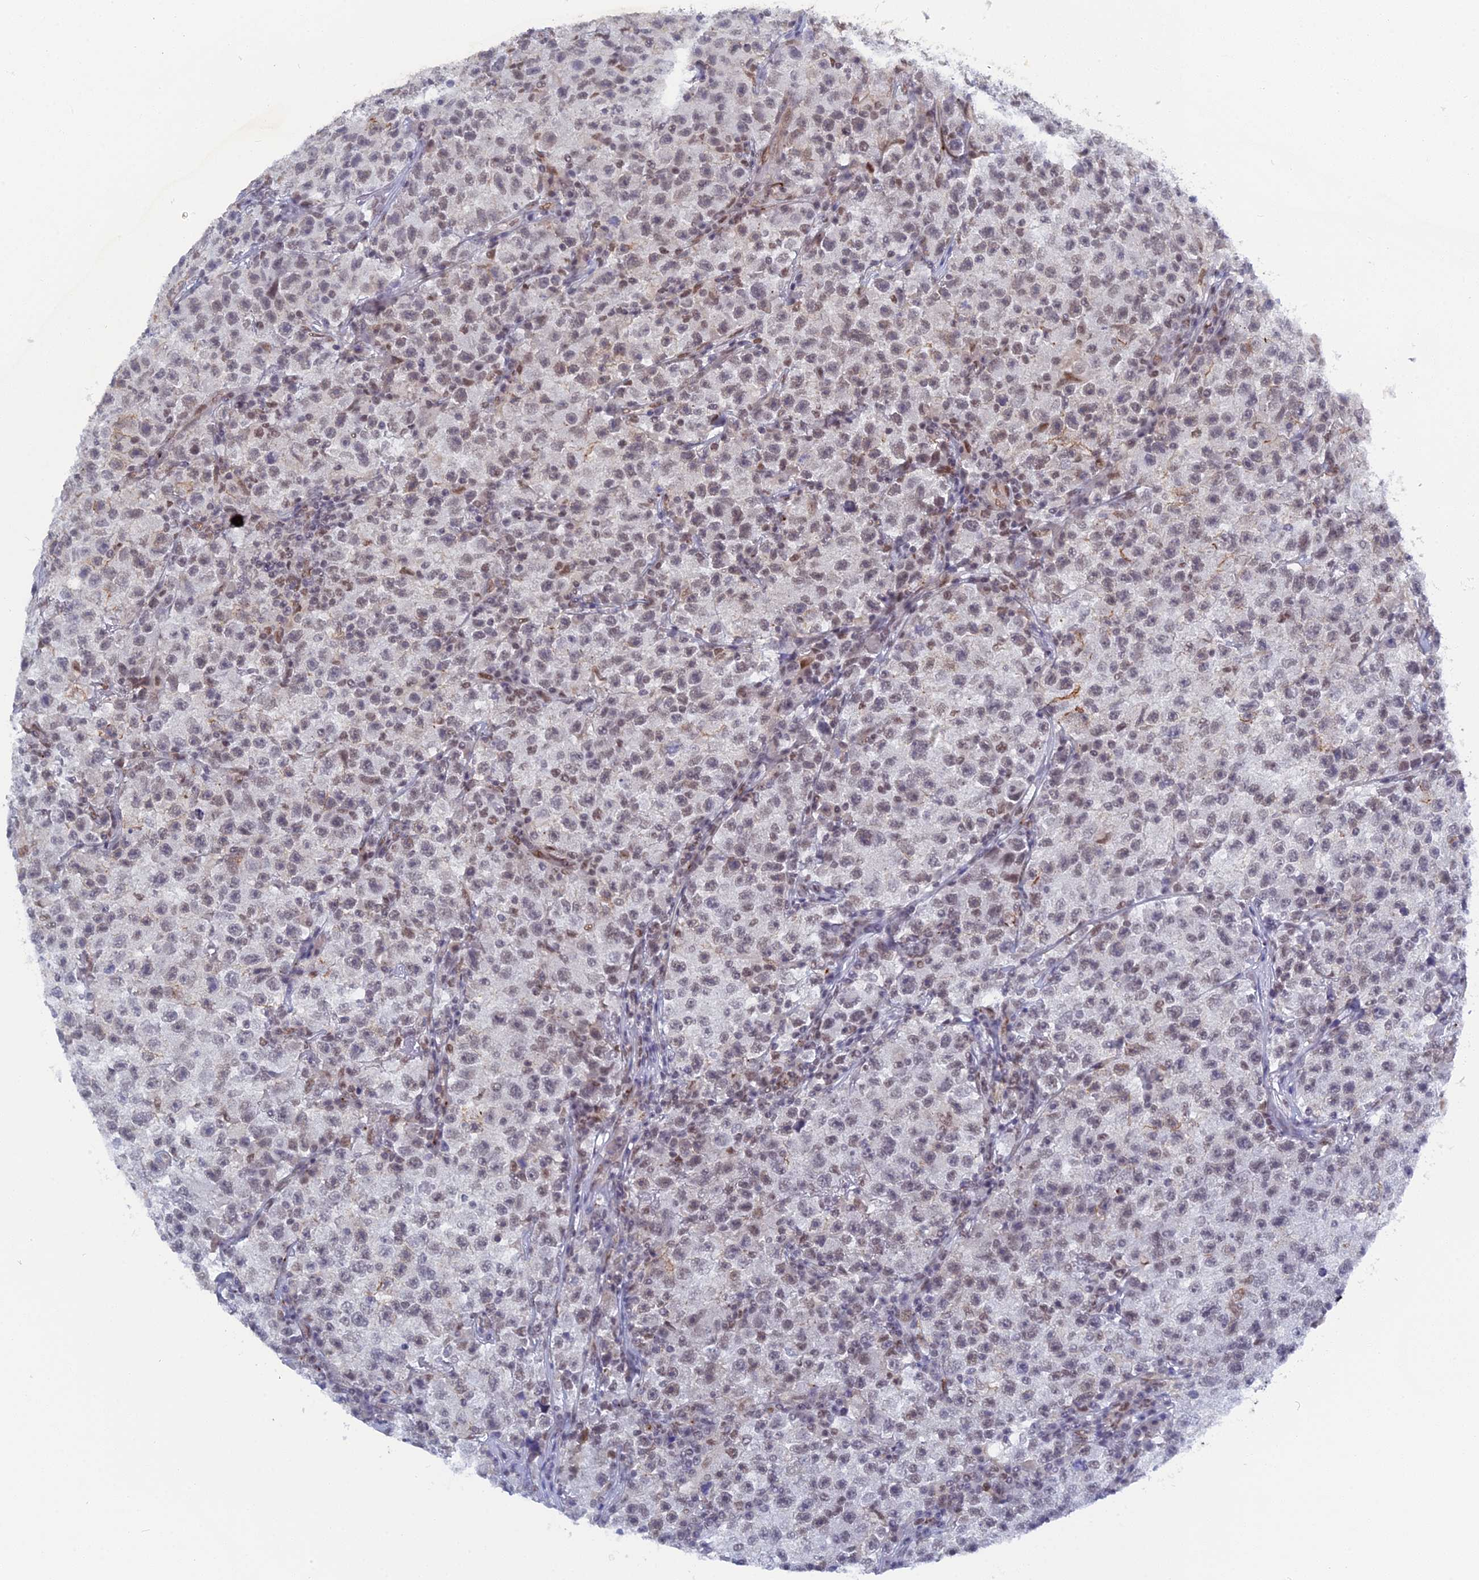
{"staining": {"intensity": "weak", "quantity": "25%-75%", "location": "nuclear"}, "tissue": "testis cancer", "cell_type": "Tumor cells", "image_type": "cancer", "snomed": [{"axis": "morphology", "description": "Seminoma, NOS"}, {"axis": "topography", "description": "Testis"}], "caption": "Tumor cells display weak nuclear positivity in approximately 25%-75% of cells in testis cancer (seminoma).", "gene": "CCDC85A", "patient": {"sex": "male", "age": 22}}